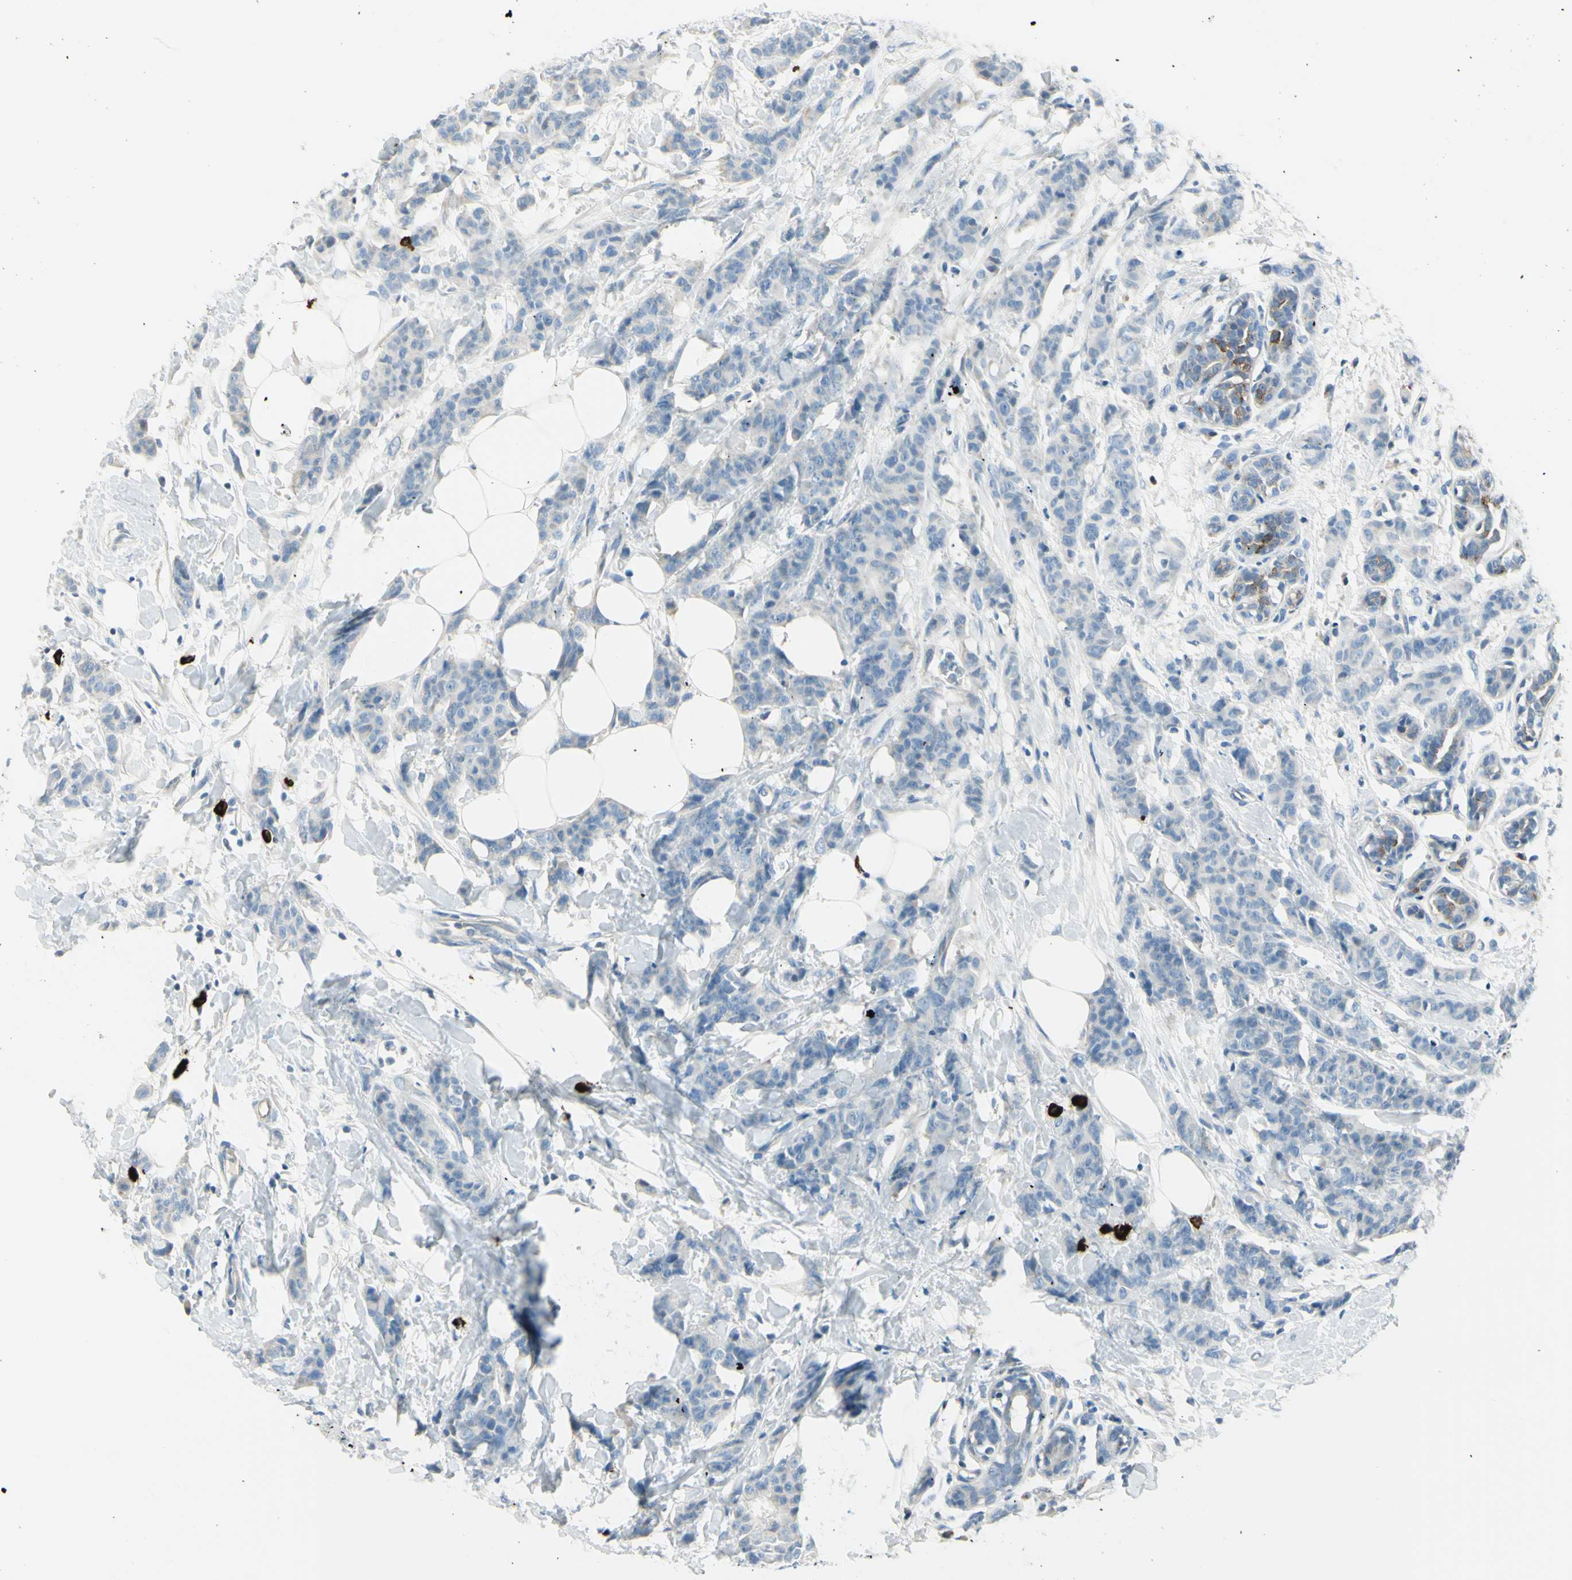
{"staining": {"intensity": "negative", "quantity": "none", "location": "none"}, "tissue": "breast cancer", "cell_type": "Tumor cells", "image_type": "cancer", "snomed": [{"axis": "morphology", "description": "Normal tissue, NOS"}, {"axis": "morphology", "description": "Duct carcinoma"}, {"axis": "topography", "description": "Breast"}], "caption": "This is a image of immunohistochemistry (IHC) staining of breast intraductal carcinoma, which shows no positivity in tumor cells.", "gene": "DLG4", "patient": {"sex": "female", "age": 40}}